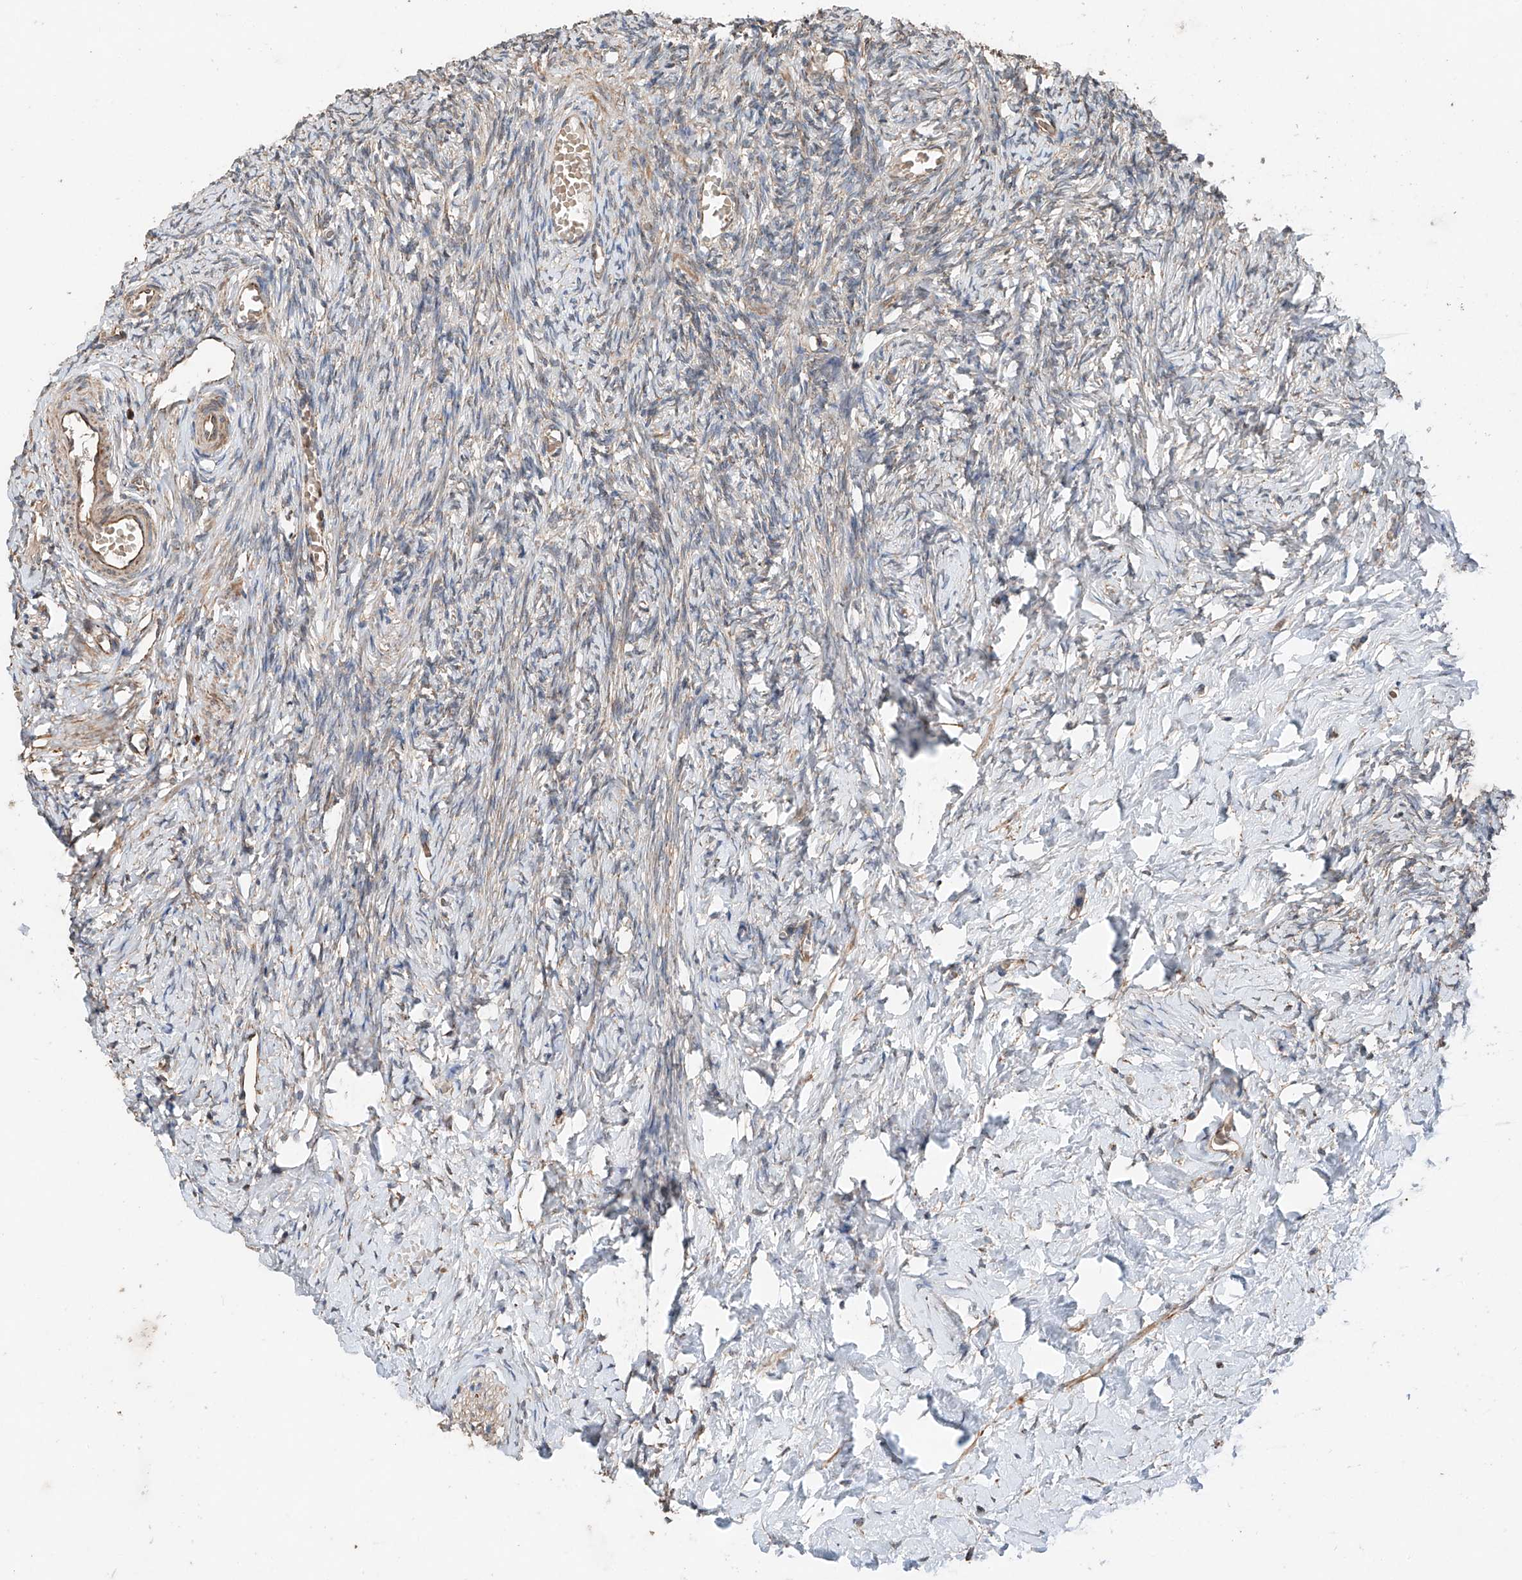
{"staining": {"intensity": "negative", "quantity": "none", "location": "none"}, "tissue": "ovary", "cell_type": "Ovarian stroma cells", "image_type": "normal", "snomed": [{"axis": "morphology", "description": "Normal tissue, NOS"}, {"axis": "topography", "description": "Ovary"}], "caption": "An IHC histopathology image of benign ovary is shown. There is no staining in ovarian stroma cells of ovary. (DAB immunohistochemistry visualized using brightfield microscopy, high magnification).", "gene": "AP4B1", "patient": {"sex": "female", "age": 27}}